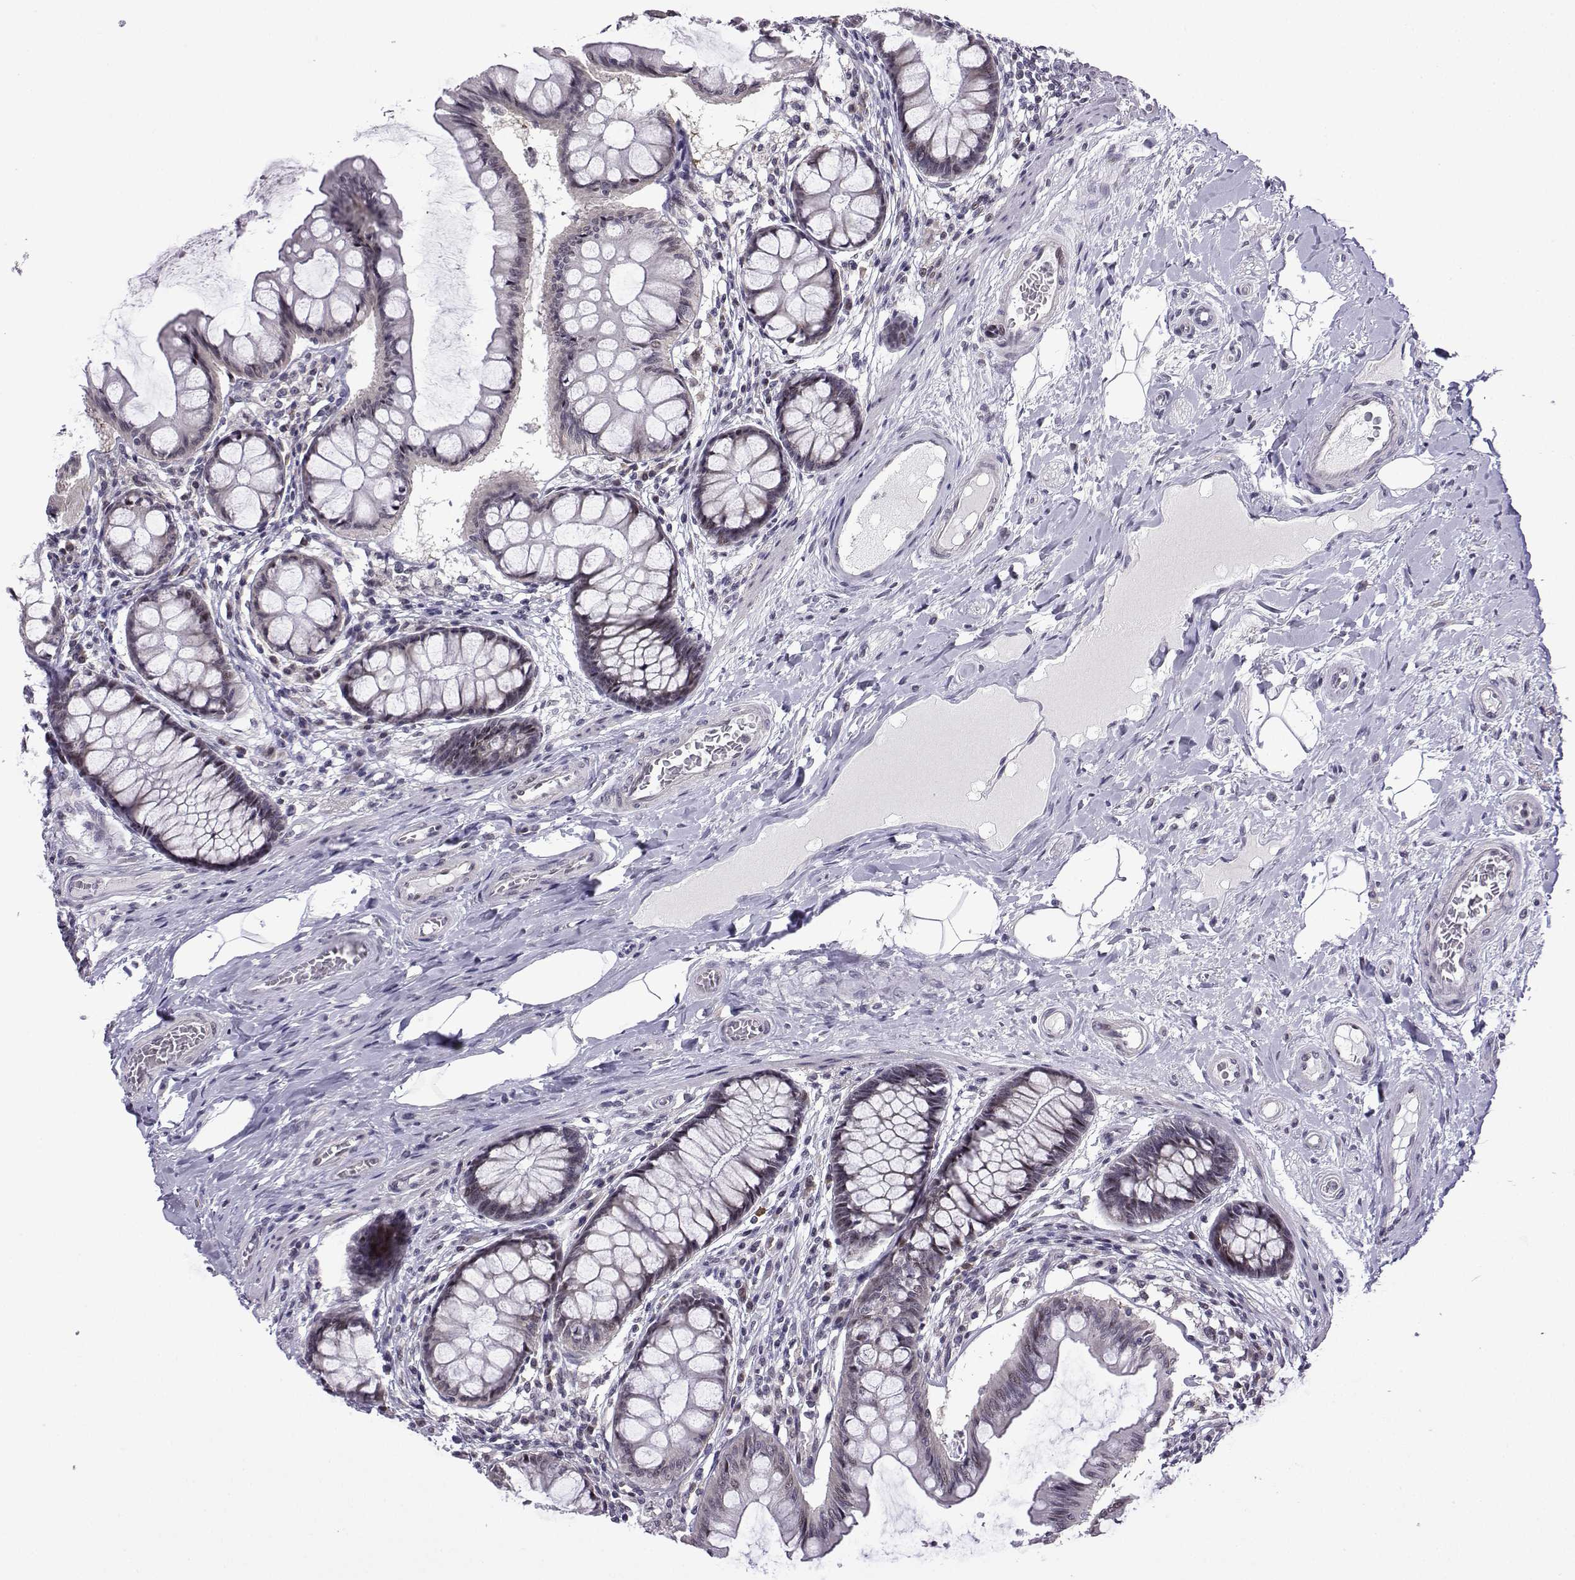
{"staining": {"intensity": "negative", "quantity": "none", "location": "none"}, "tissue": "colon", "cell_type": "Endothelial cells", "image_type": "normal", "snomed": [{"axis": "morphology", "description": "Normal tissue, NOS"}, {"axis": "topography", "description": "Colon"}], "caption": "Immunohistochemical staining of unremarkable human colon shows no significant expression in endothelial cells. Brightfield microscopy of immunohistochemistry stained with DAB (brown) and hematoxylin (blue), captured at high magnification.", "gene": "FGF3", "patient": {"sex": "female", "age": 65}}